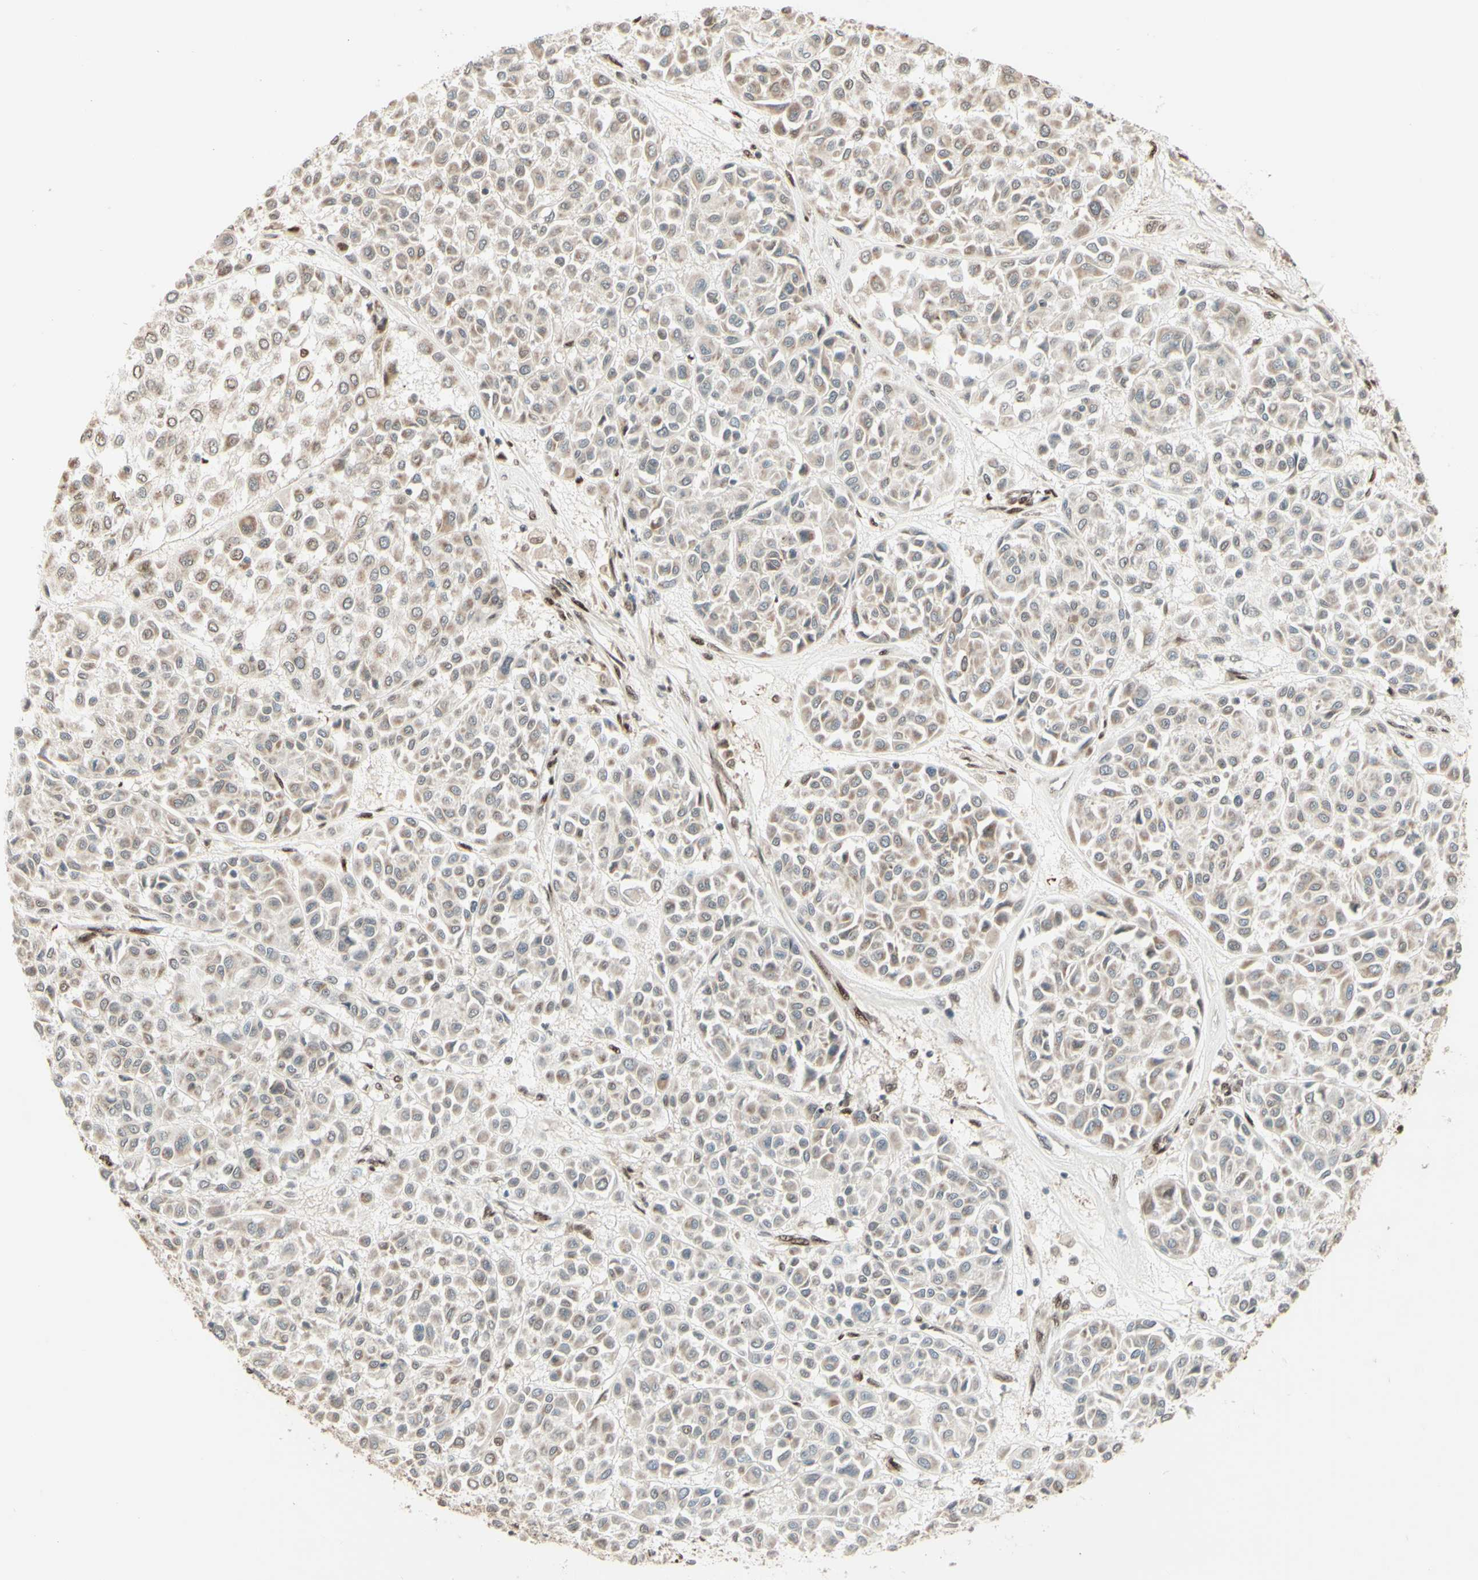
{"staining": {"intensity": "weak", "quantity": "25%-75%", "location": "cytoplasmic/membranous"}, "tissue": "melanoma", "cell_type": "Tumor cells", "image_type": "cancer", "snomed": [{"axis": "morphology", "description": "Malignant melanoma, Metastatic site"}, {"axis": "topography", "description": "Soft tissue"}], "caption": "Protein staining shows weak cytoplasmic/membranous expression in about 25%-75% of tumor cells in malignant melanoma (metastatic site).", "gene": "NR3C1", "patient": {"sex": "male", "age": 41}}